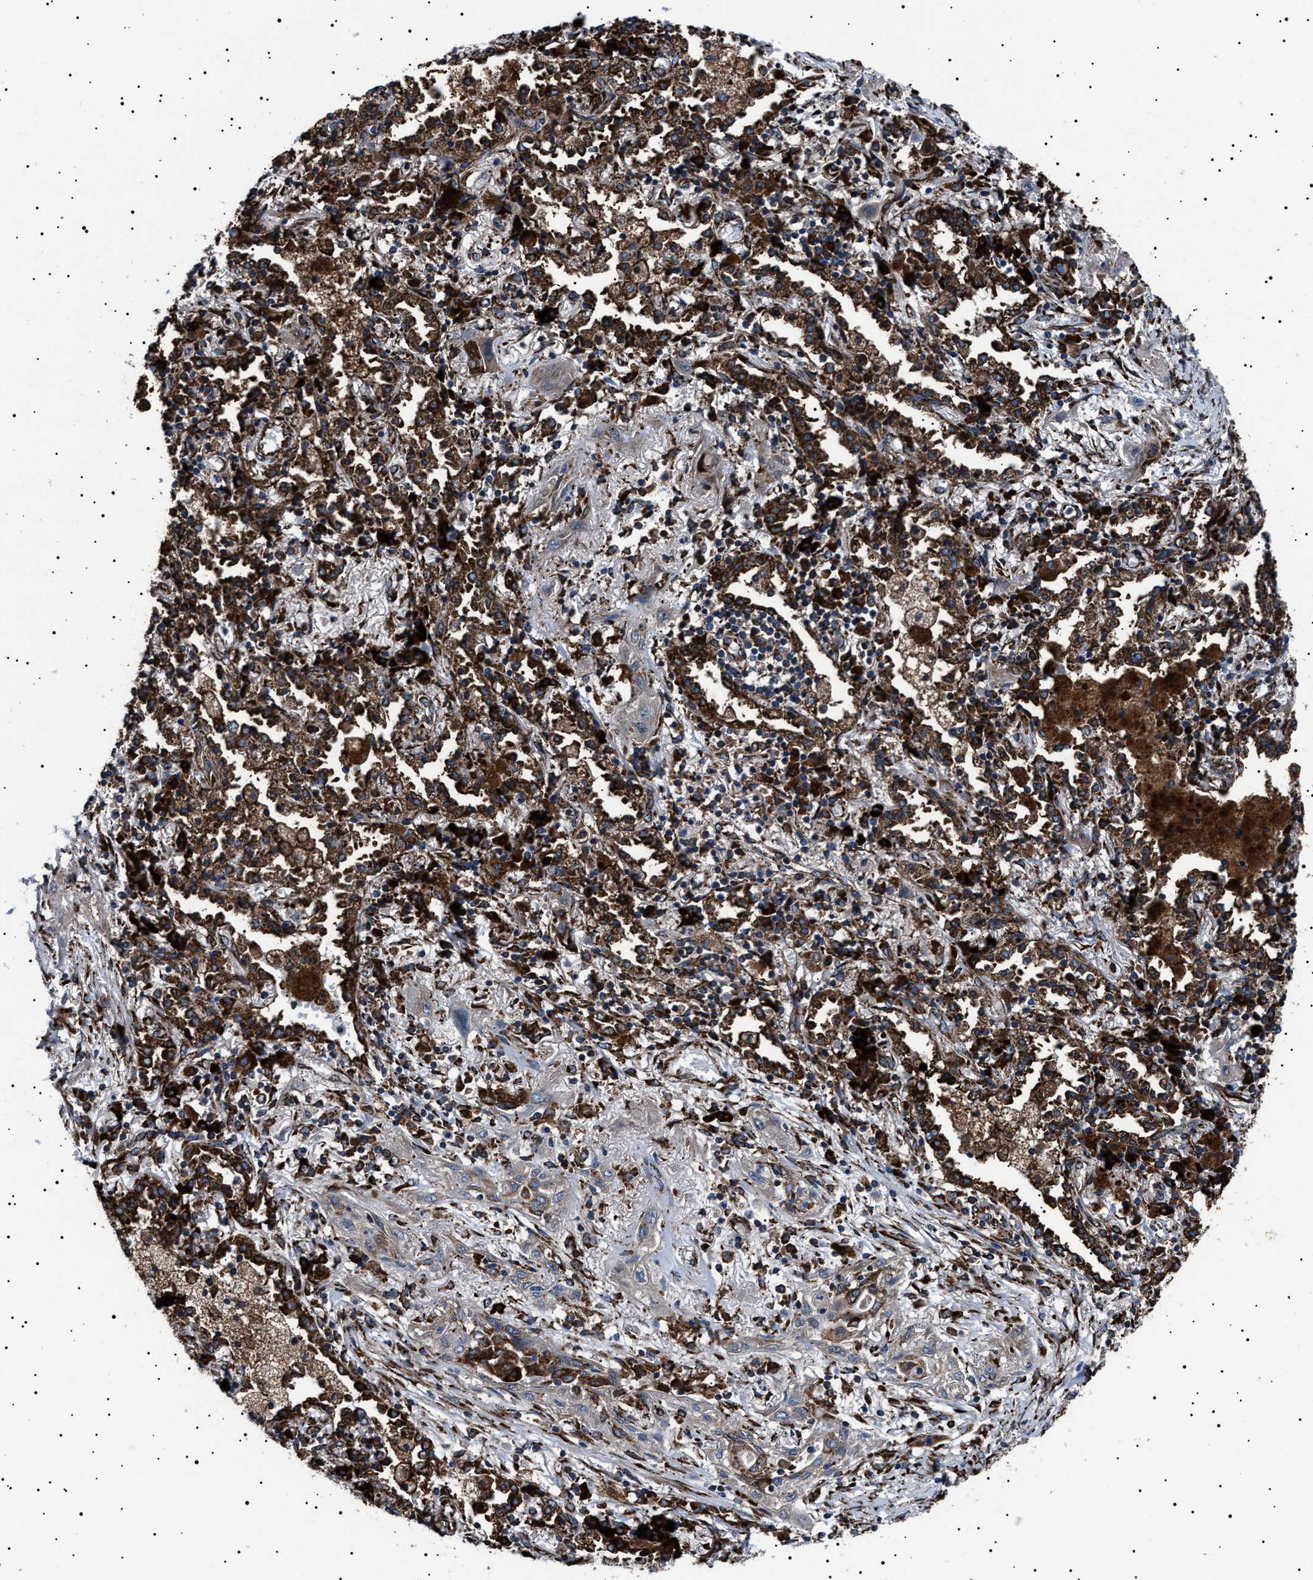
{"staining": {"intensity": "strong", "quantity": ">75%", "location": "cytoplasmic/membranous"}, "tissue": "lung cancer", "cell_type": "Tumor cells", "image_type": "cancer", "snomed": [{"axis": "morphology", "description": "Squamous cell carcinoma, NOS"}, {"axis": "topography", "description": "Lung"}], "caption": "Immunohistochemistry (IHC) photomicrograph of neoplastic tissue: human lung squamous cell carcinoma stained using immunohistochemistry (IHC) exhibits high levels of strong protein expression localized specifically in the cytoplasmic/membranous of tumor cells, appearing as a cytoplasmic/membranous brown color.", "gene": "TOP1MT", "patient": {"sex": "female", "age": 47}}